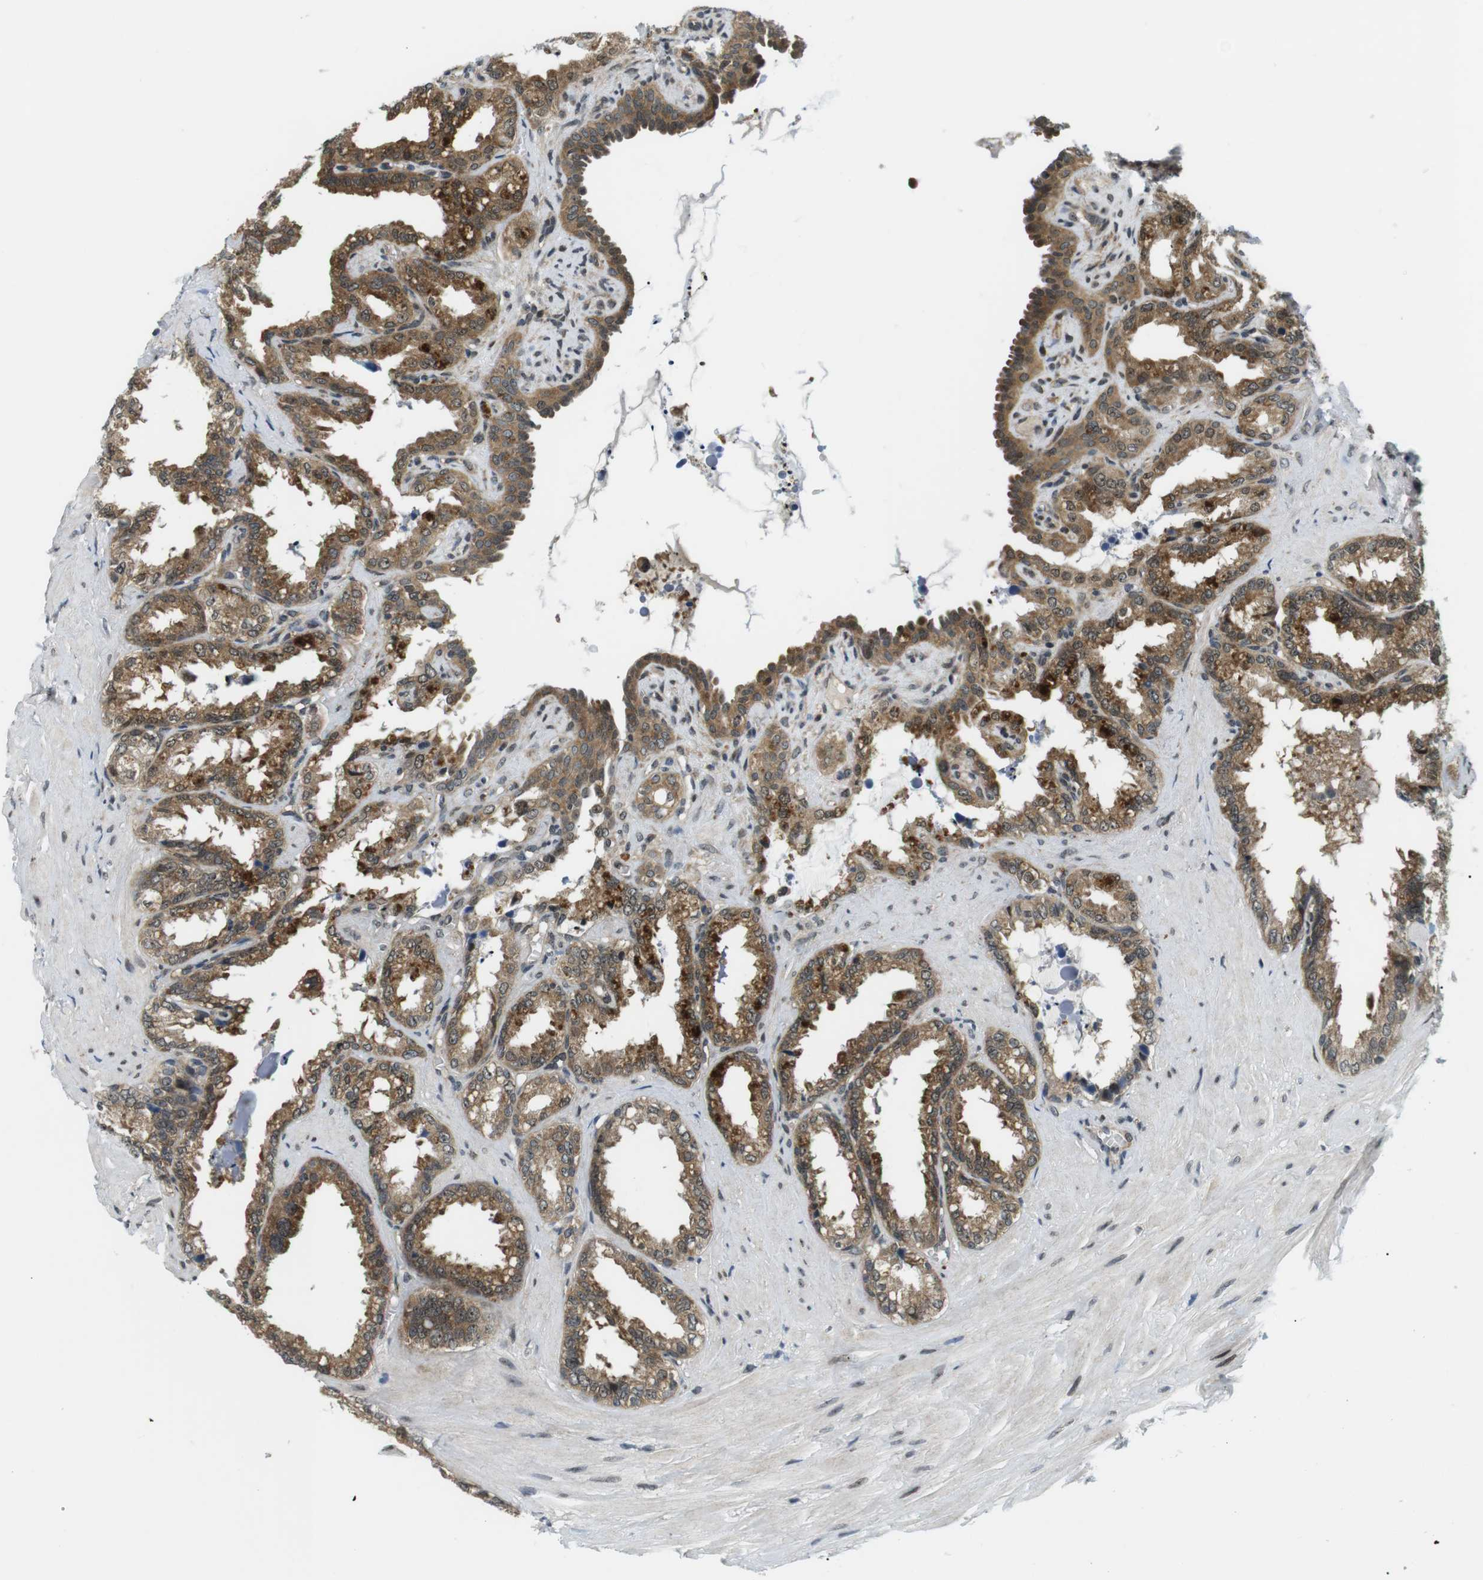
{"staining": {"intensity": "strong", "quantity": ">75%", "location": "cytoplasmic/membranous"}, "tissue": "seminal vesicle", "cell_type": "Glandular cells", "image_type": "normal", "snomed": [{"axis": "morphology", "description": "Normal tissue, NOS"}, {"axis": "topography", "description": "Seminal veicle"}], "caption": "A high-resolution micrograph shows IHC staining of normal seminal vesicle, which exhibits strong cytoplasmic/membranous staining in about >75% of glandular cells.", "gene": "CSNK2B", "patient": {"sex": "male", "age": 64}}